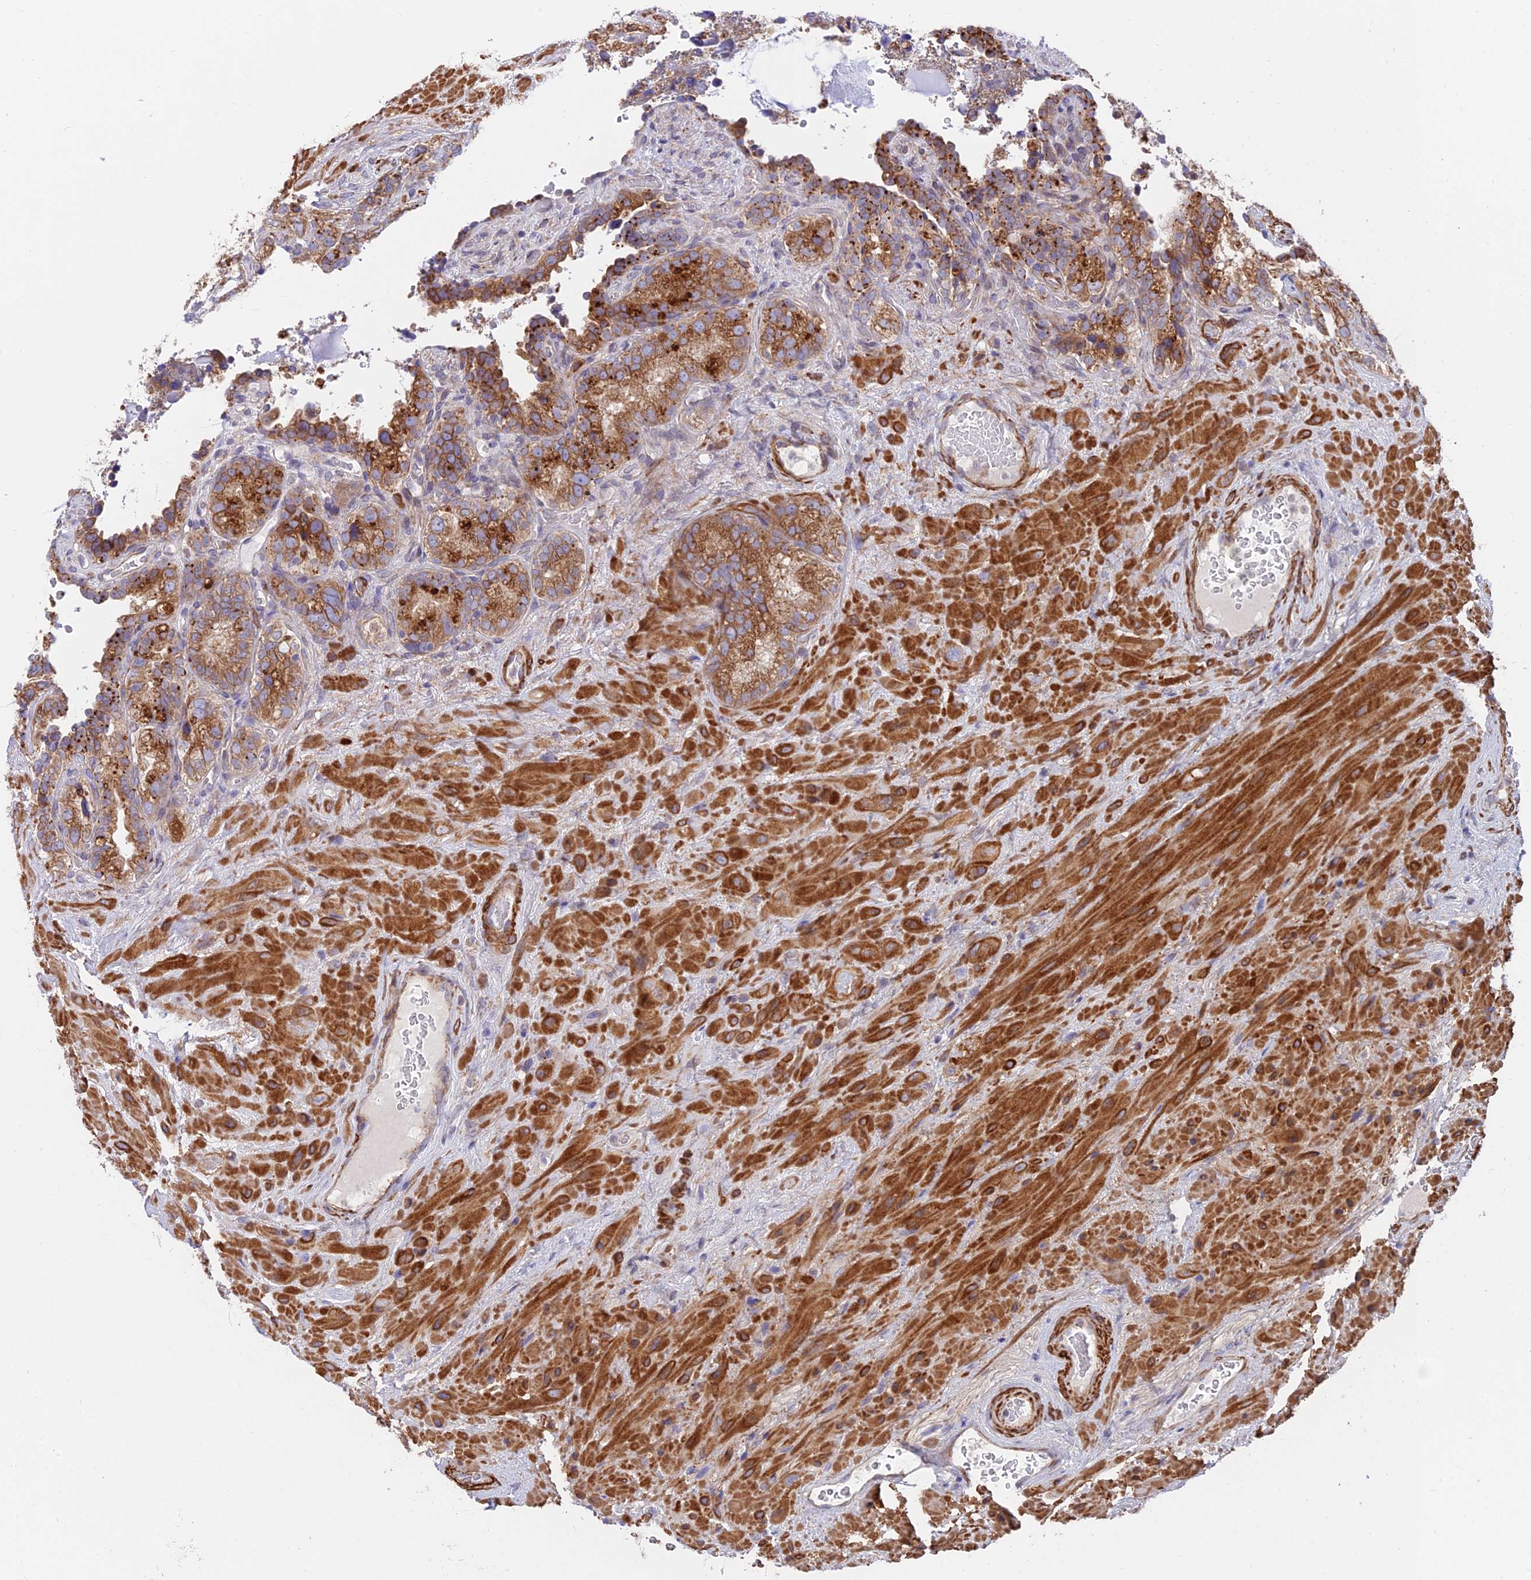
{"staining": {"intensity": "moderate", "quantity": ">75%", "location": "cytoplasmic/membranous"}, "tissue": "seminal vesicle", "cell_type": "Glandular cells", "image_type": "normal", "snomed": [{"axis": "morphology", "description": "Normal tissue, NOS"}, {"axis": "topography", "description": "Seminal veicle"}, {"axis": "topography", "description": "Peripheral nerve tissue"}], "caption": "Immunohistochemistry (IHC) (DAB (3,3'-diaminobenzidine)) staining of benign human seminal vesicle exhibits moderate cytoplasmic/membranous protein positivity in about >75% of glandular cells.", "gene": "TBC1D20", "patient": {"sex": "male", "age": 67}}